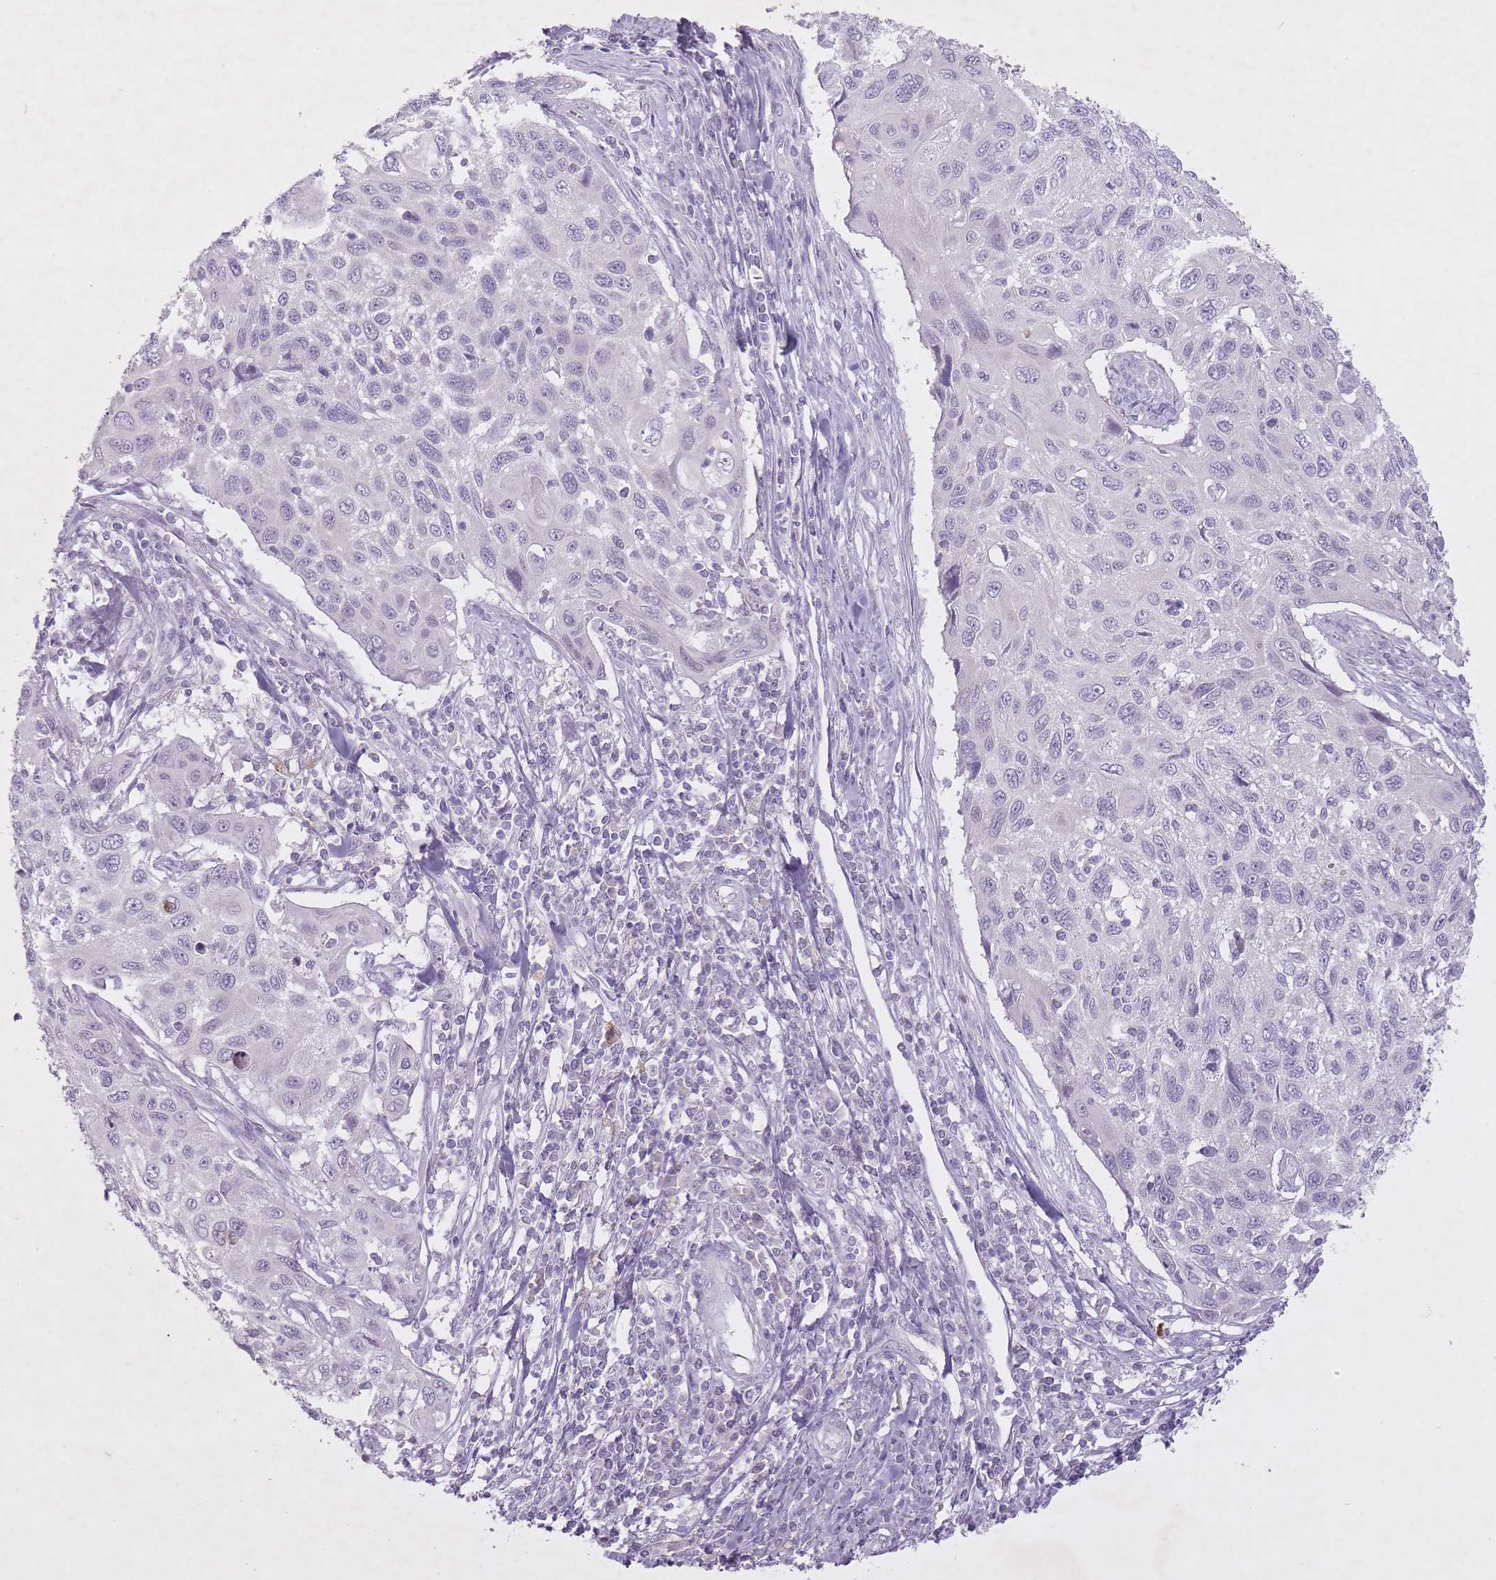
{"staining": {"intensity": "negative", "quantity": "none", "location": "none"}, "tissue": "cervical cancer", "cell_type": "Tumor cells", "image_type": "cancer", "snomed": [{"axis": "morphology", "description": "Squamous cell carcinoma, NOS"}, {"axis": "topography", "description": "Cervix"}], "caption": "This photomicrograph is of cervical squamous cell carcinoma stained with immunohistochemistry to label a protein in brown with the nuclei are counter-stained blue. There is no positivity in tumor cells.", "gene": "FAM43B", "patient": {"sex": "female", "age": 70}}